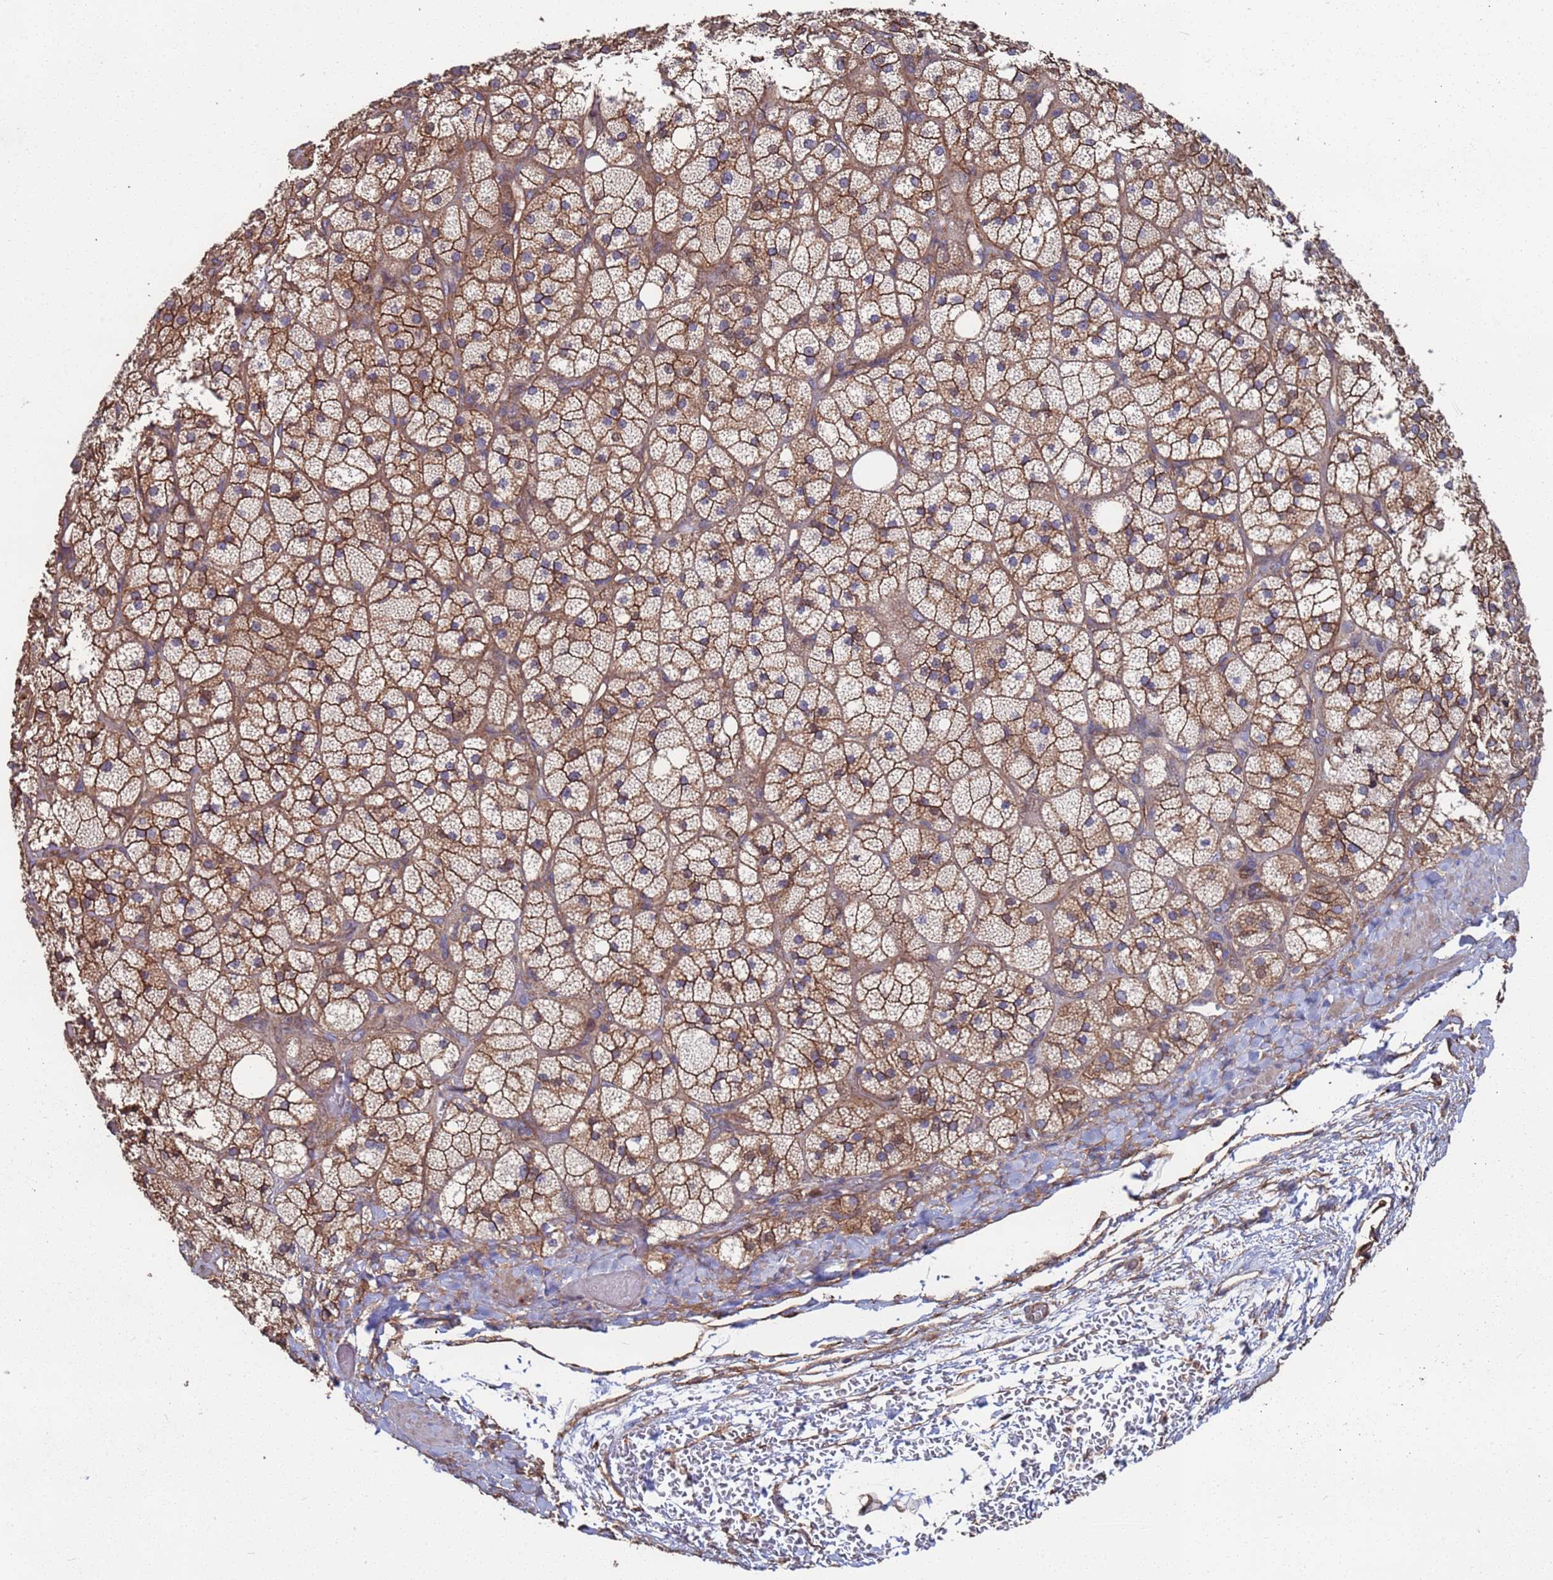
{"staining": {"intensity": "moderate", "quantity": ">75%", "location": "cytoplasmic/membranous"}, "tissue": "adrenal gland", "cell_type": "Glandular cells", "image_type": "normal", "snomed": [{"axis": "morphology", "description": "Normal tissue, NOS"}, {"axis": "topography", "description": "Adrenal gland"}], "caption": "The immunohistochemical stain highlights moderate cytoplasmic/membranous expression in glandular cells of benign adrenal gland.", "gene": "NDUFAF6", "patient": {"sex": "male", "age": 61}}